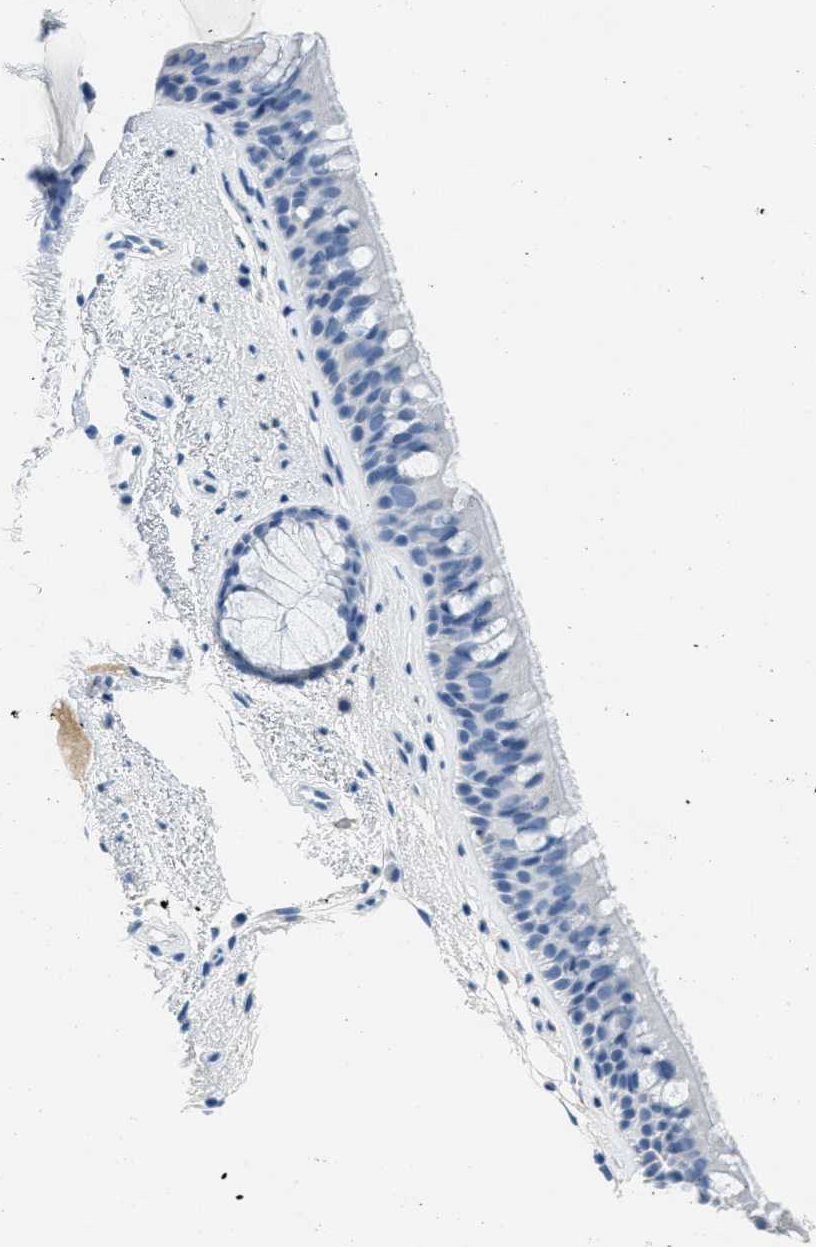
{"staining": {"intensity": "negative", "quantity": "none", "location": "none"}, "tissue": "bronchus", "cell_type": "Respiratory epithelial cells", "image_type": "normal", "snomed": [{"axis": "morphology", "description": "Normal tissue, NOS"}, {"axis": "topography", "description": "Bronchus"}], "caption": "Respiratory epithelial cells are negative for protein expression in benign human bronchus.", "gene": "A2M", "patient": {"sex": "female", "age": 54}}